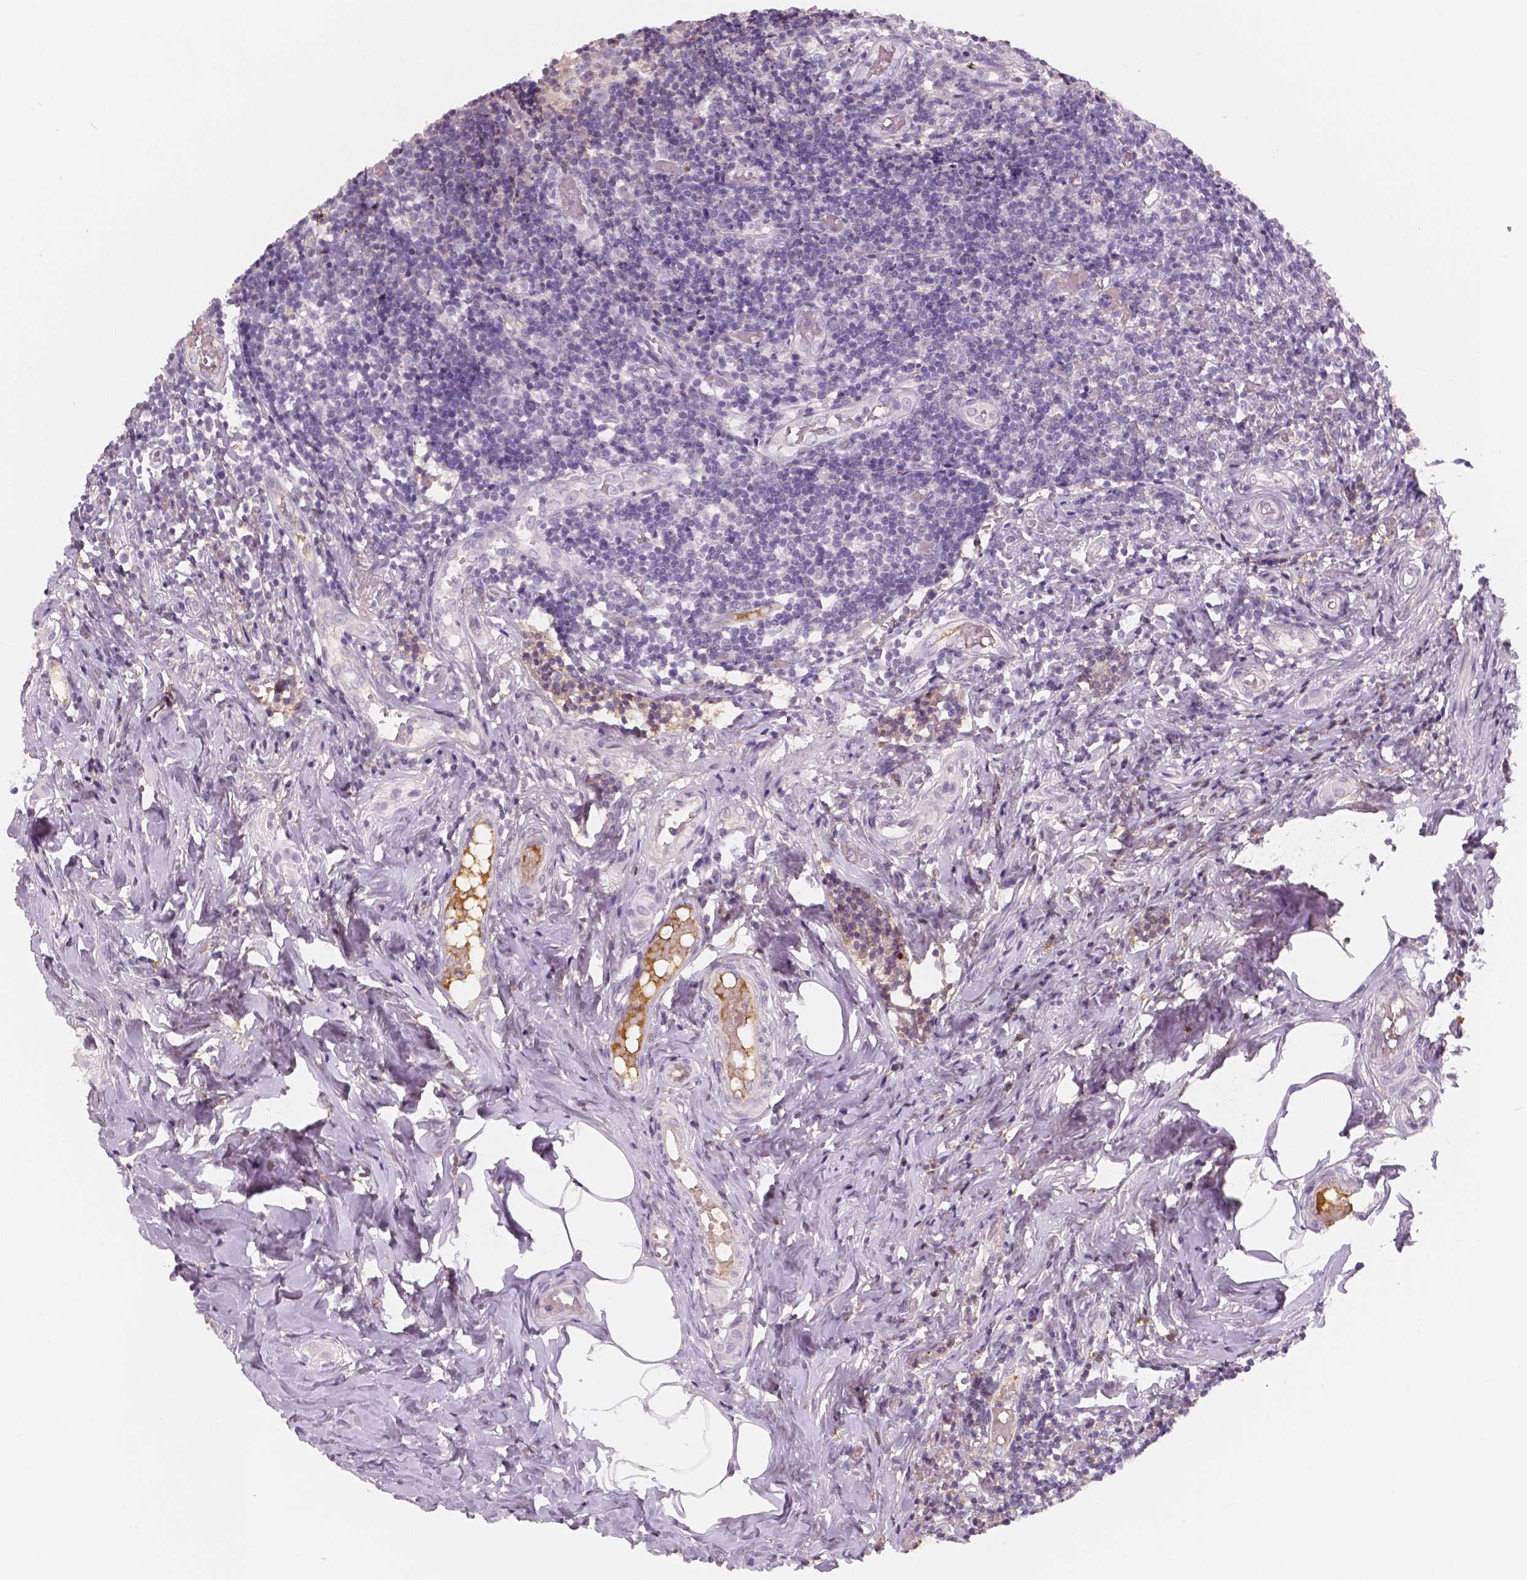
{"staining": {"intensity": "negative", "quantity": "none", "location": "none"}, "tissue": "appendix", "cell_type": "Glandular cells", "image_type": "normal", "snomed": [{"axis": "morphology", "description": "Normal tissue, NOS"}, {"axis": "topography", "description": "Appendix"}], "caption": "The image reveals no staining of glandular cells in benign appendix. Nuclei are stained in blue.", "gene": "APOA4", "patient": {"sex": "female", "age": 32}}